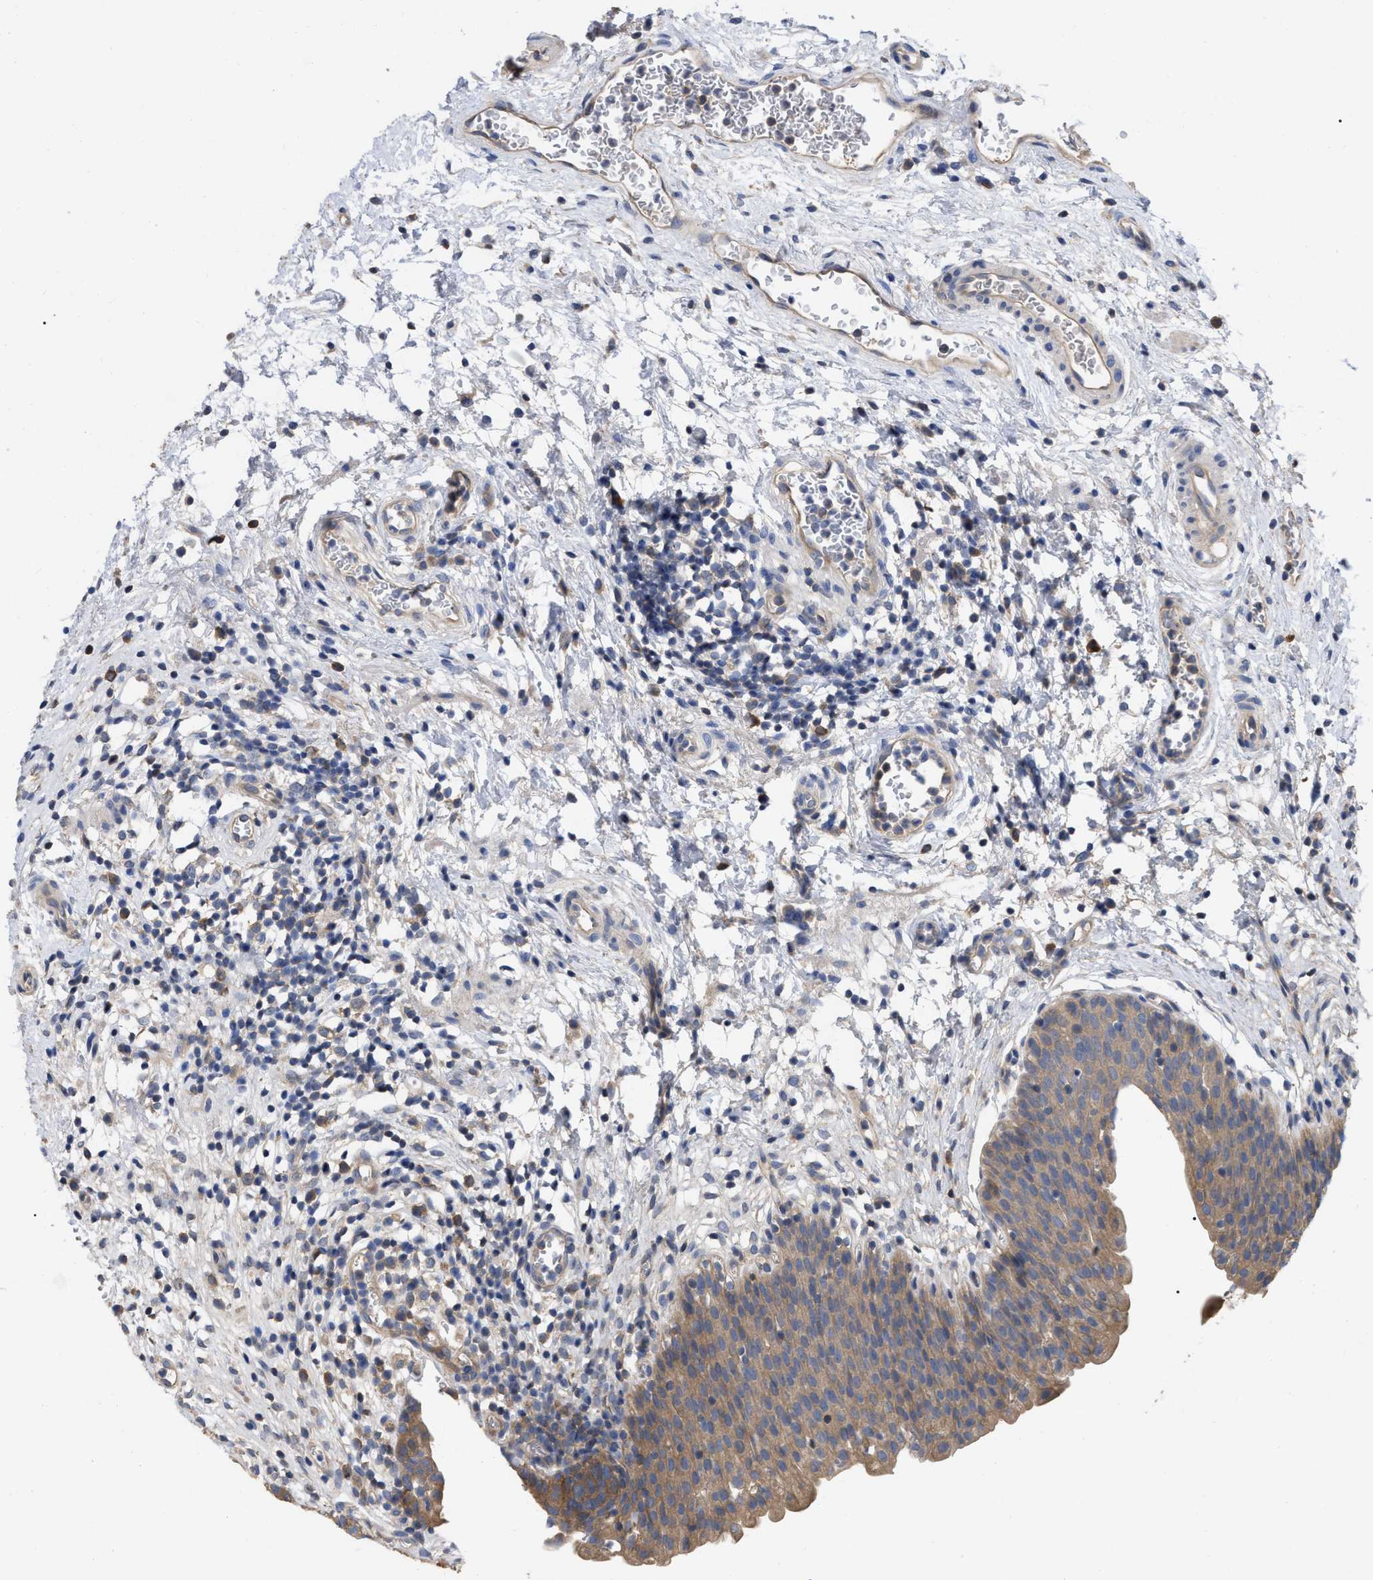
{"staining": {"intensity": "moderate", "quantity": ">75%", "location": "cytoplasmic/membranous"}, "tissue": "urinary bladder", "cell_type": "Urothelial cells", "image_type": "normal", "snomed": [{"axis": "morphology", "description": "Normal tissue, NOS"}, {"axis": "topography", "description": "Urinary bladder"}], "caption": "This histopathology image exhibits immunohistochemistry (IHC) staining of unremarkable human urinary bladder, with medium moderate cytoplasmic/membranous staining in about >75% of urothelial cells.", "gene": "RAP1GDS1", "patient": {"sex": "male", "age": 37}}